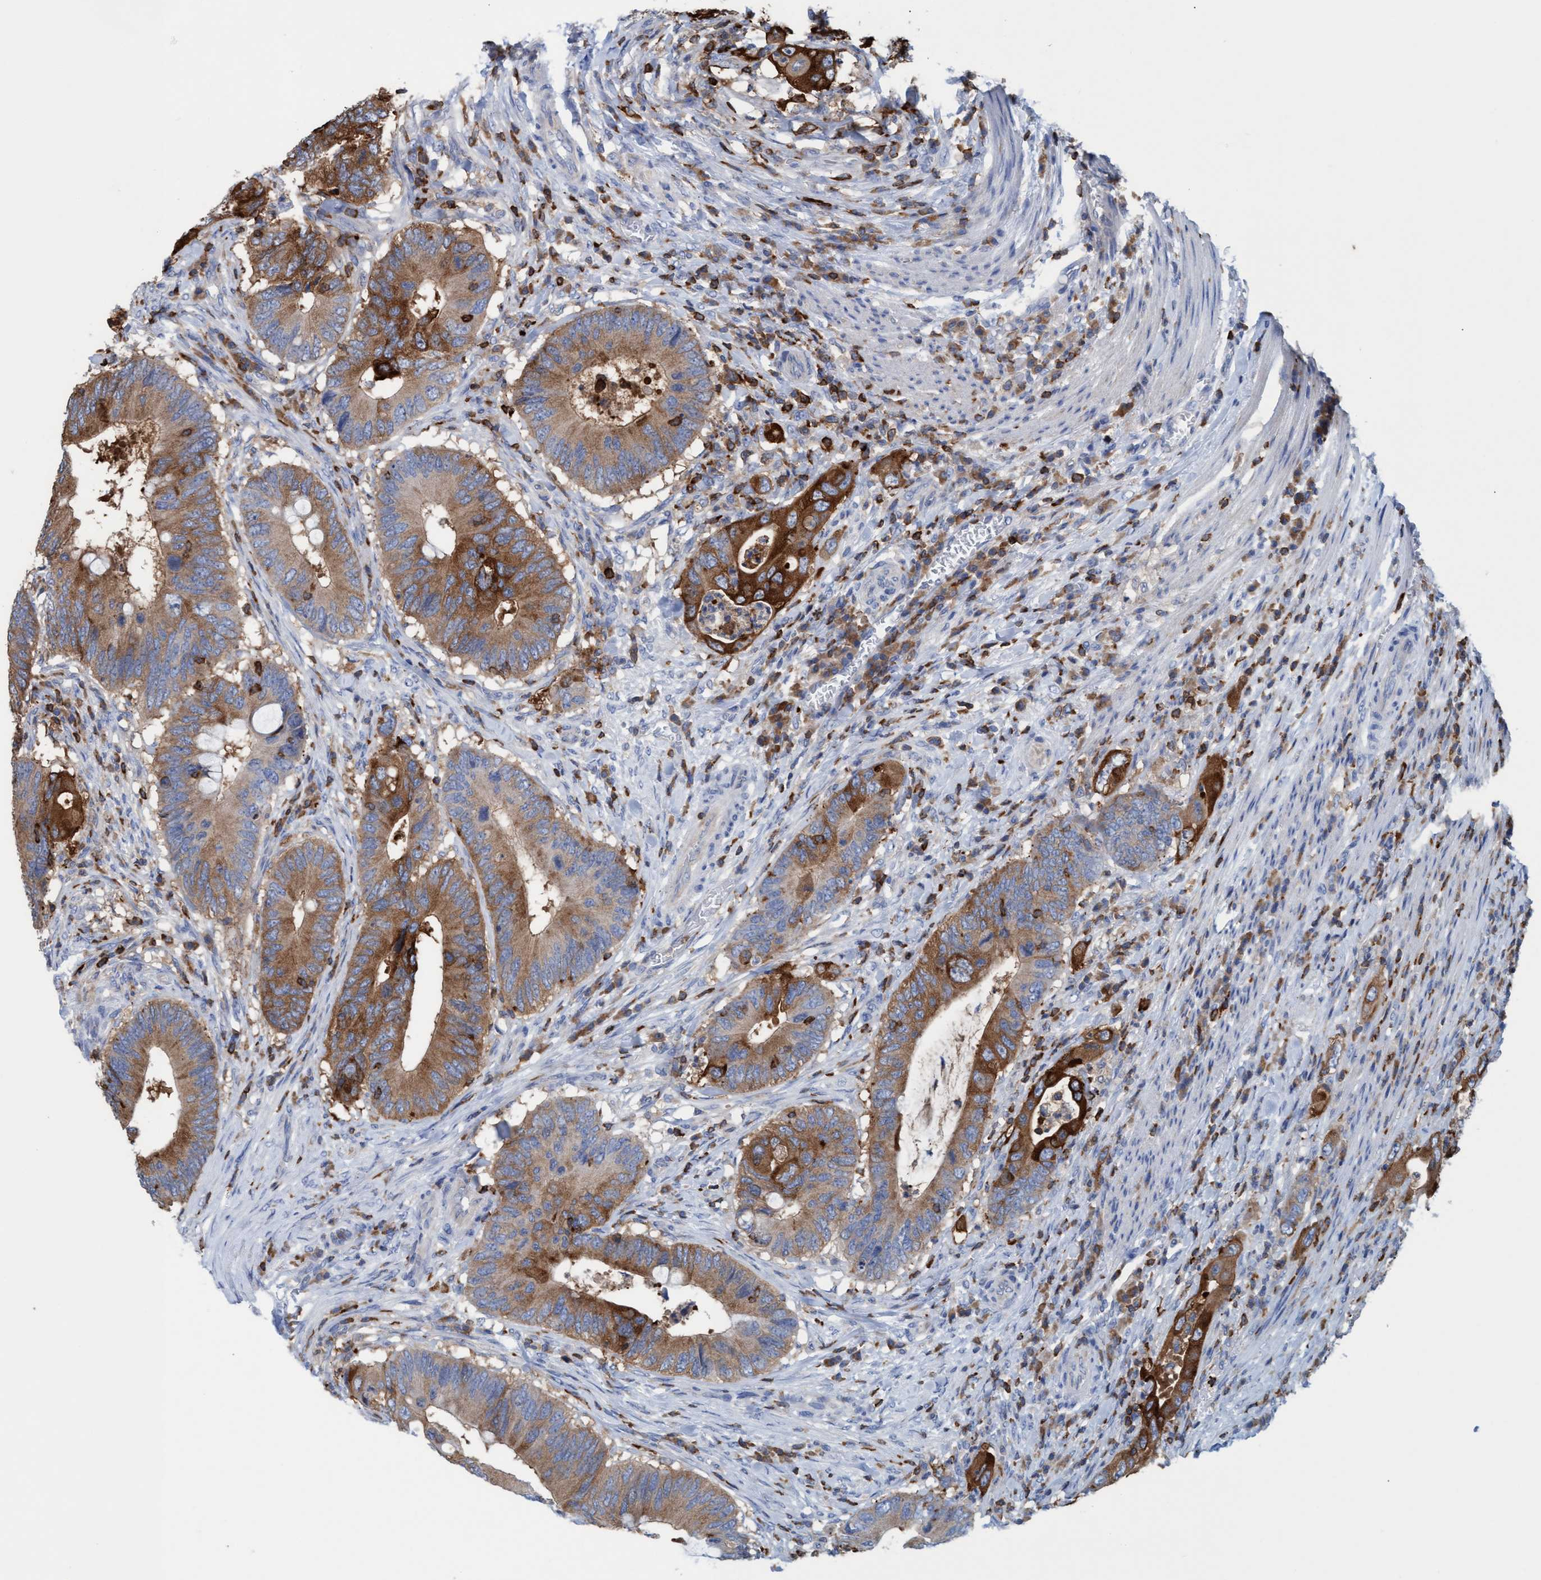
{"staining": {"intensity": "moderate", "quantity": ">75%", "location": "cytoplasmic/membranous"}, "tissue": "colorectal cancer", "cell_type": "Tumor cells", "image_type": "cancer", "snomed": [{"axis": "morphology", "description": "Adenocarcinoma, NOS"}, {"axis": "topography", "description": "Colon"}], "caption": "A medium amount of moderate cytoplasmic/membranous expression is present in about >75% of tumor cells in colorectal adenocarcinoma tissue.", "gene": "EZR", "patient": {"sex": "male", "age": 71}}